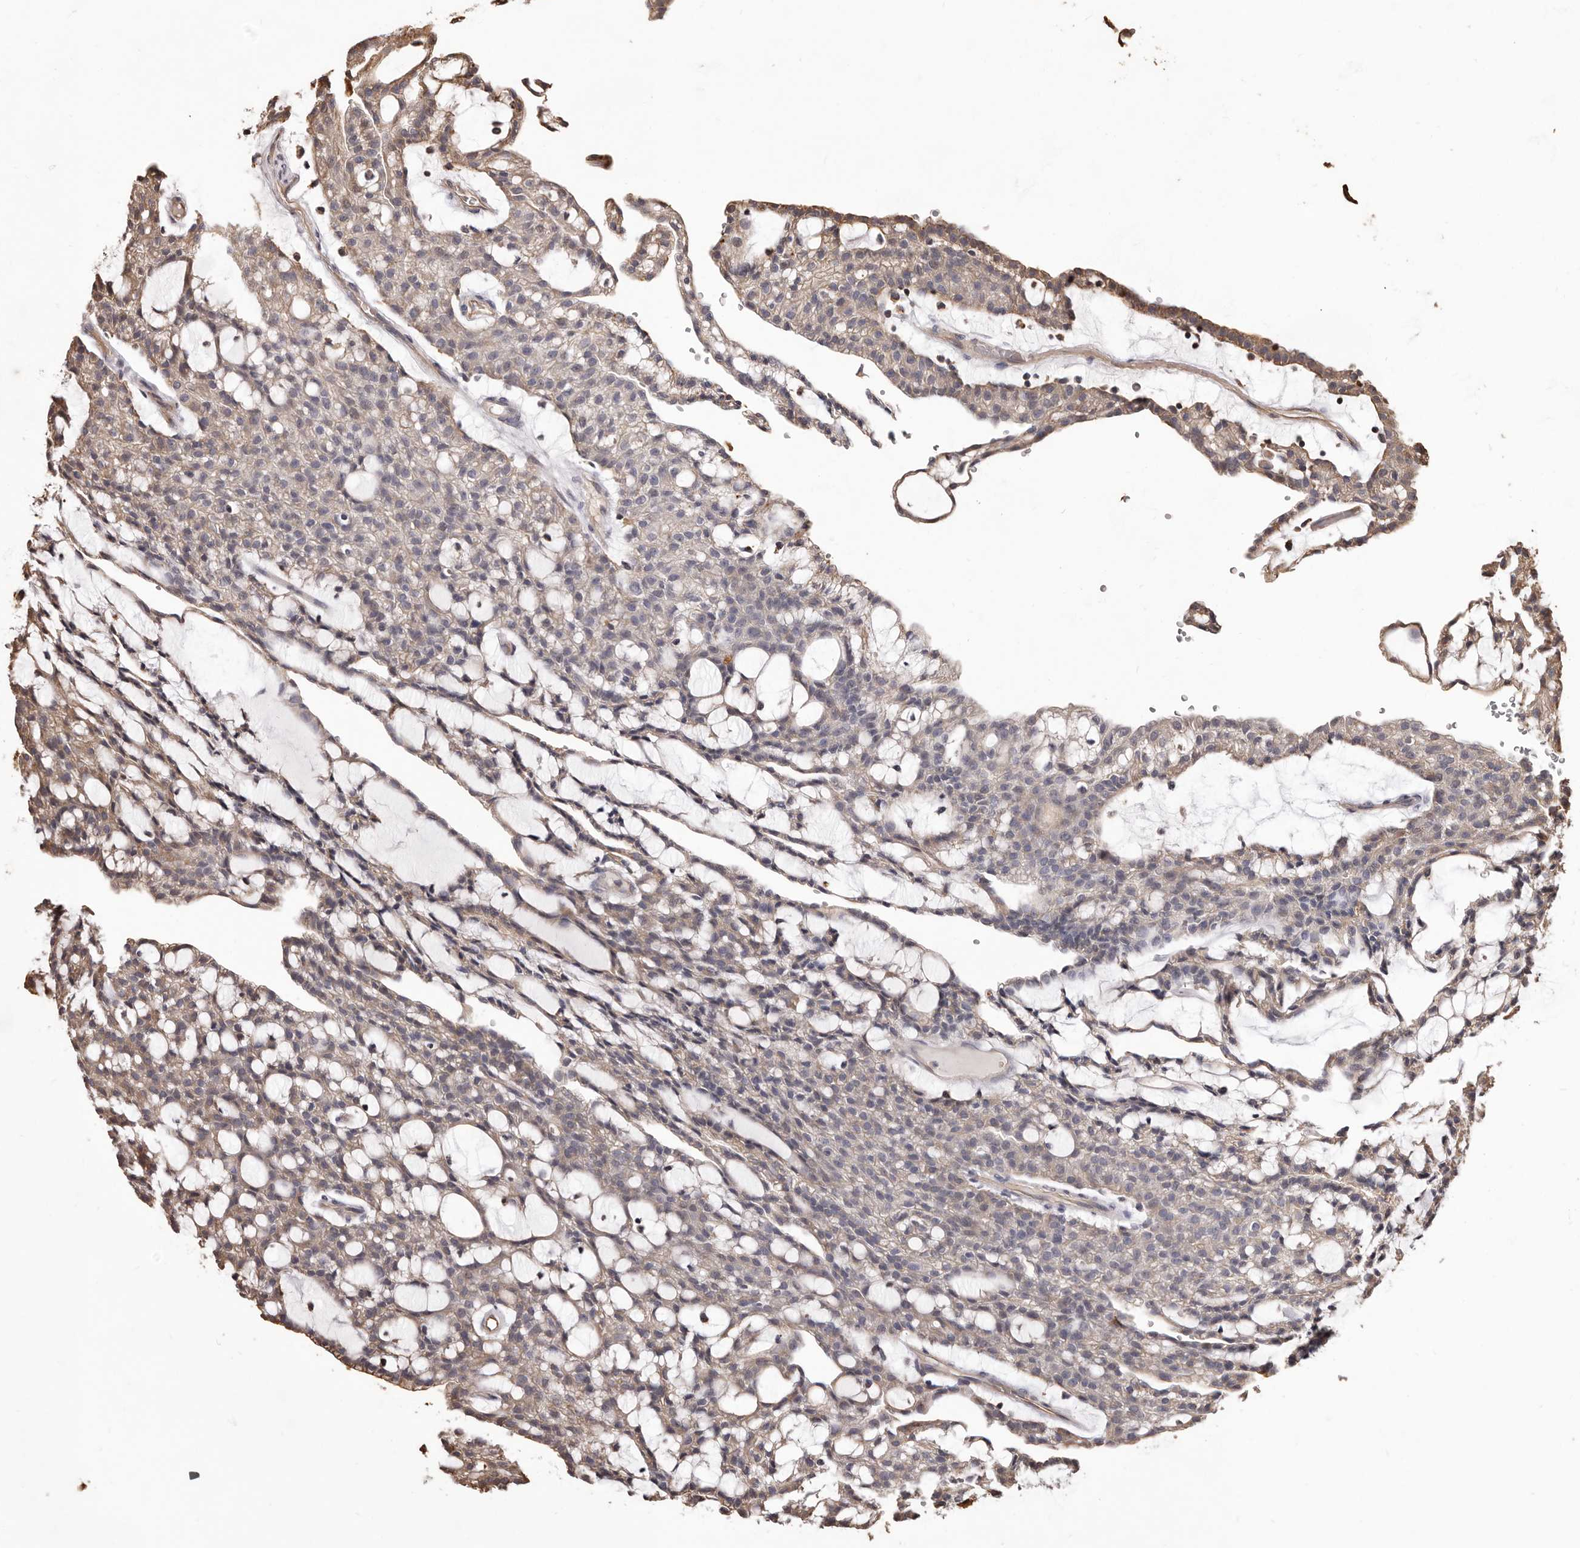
{"staining": {"intensity": "weak", "quantity": "25%-75%", "location": "cytoplasmic/membranous"}, "tissue": "renal cancer", "cell_type": "Tumor cells", "image_type": "cancer", "snomed": [{"axis": "morphology", "description": "Adenocarcinoma, NOS"}, {"axis": "topography", "description": "Kidney"}], "caption": "DAB immunohistochemical staining of human renal cancer reveals weak cytoplasmic/membranous protein expression in approximately 25%-75% of tumor cells. Nuclei are stained in blue.", "gene": "ALPK1", "patient": {"sex": "male", "age": 63}}